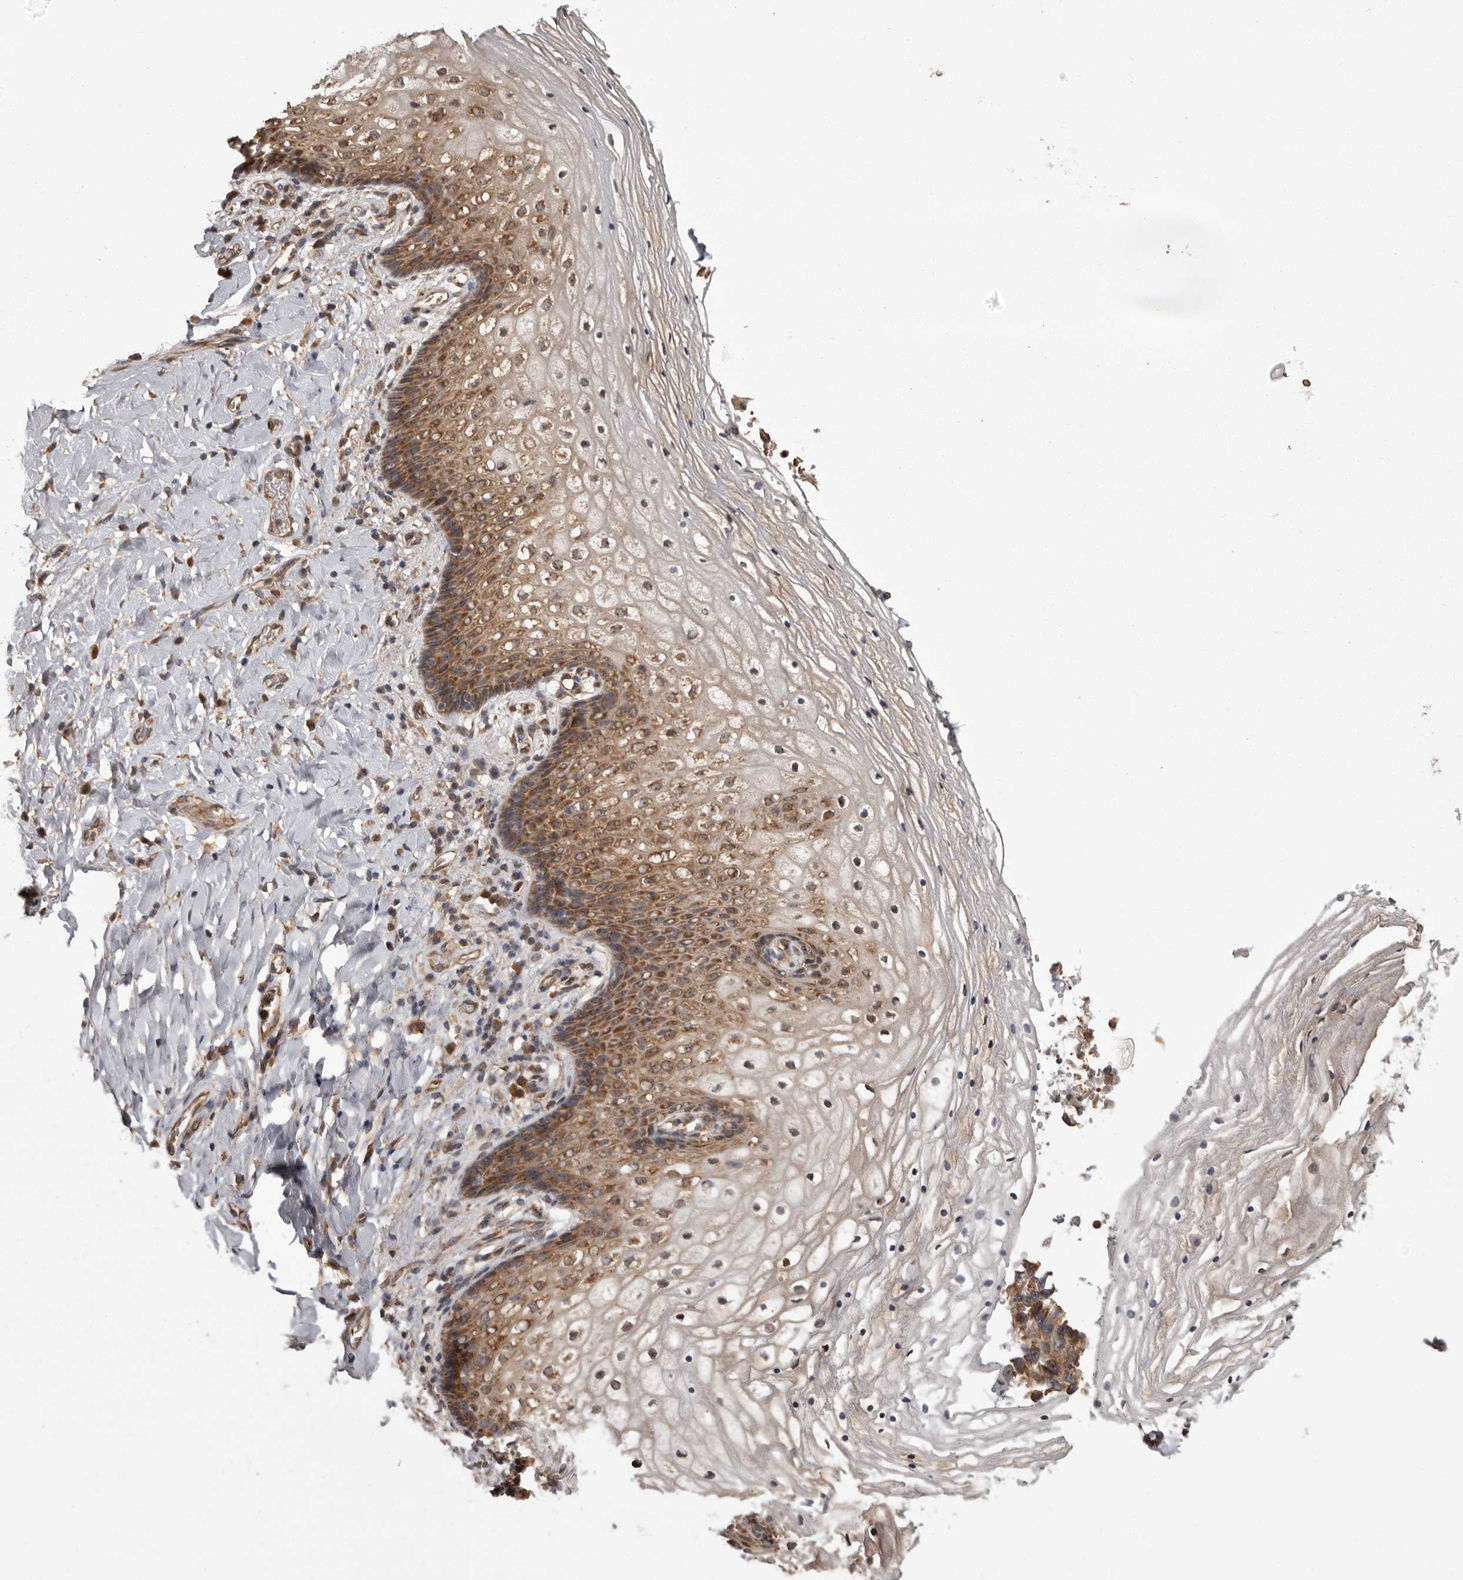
{"staining": {"intensity": "moderate", "quantity": ">75%", "location": "cytoplasmic/membranous"}, "tissue": "vagina", "cell_type": "Squamous epithelial cells", "image_type": "normal", "snomed": [{"axis": "morphology", "description": "Normal tissue, NOS"}, {"axis": "topography", "description": "Vagina"}], "caption": "Squamous epithelial cells show medium levels of moderate cytoplasmic/membranous positivity in about >75% of cells in benign human vagina. (brown staining indicates protein expression, while blue staining denotes nuclei).", "gene": "DARS1", "patient": {"sex": "female", "age": 60}}